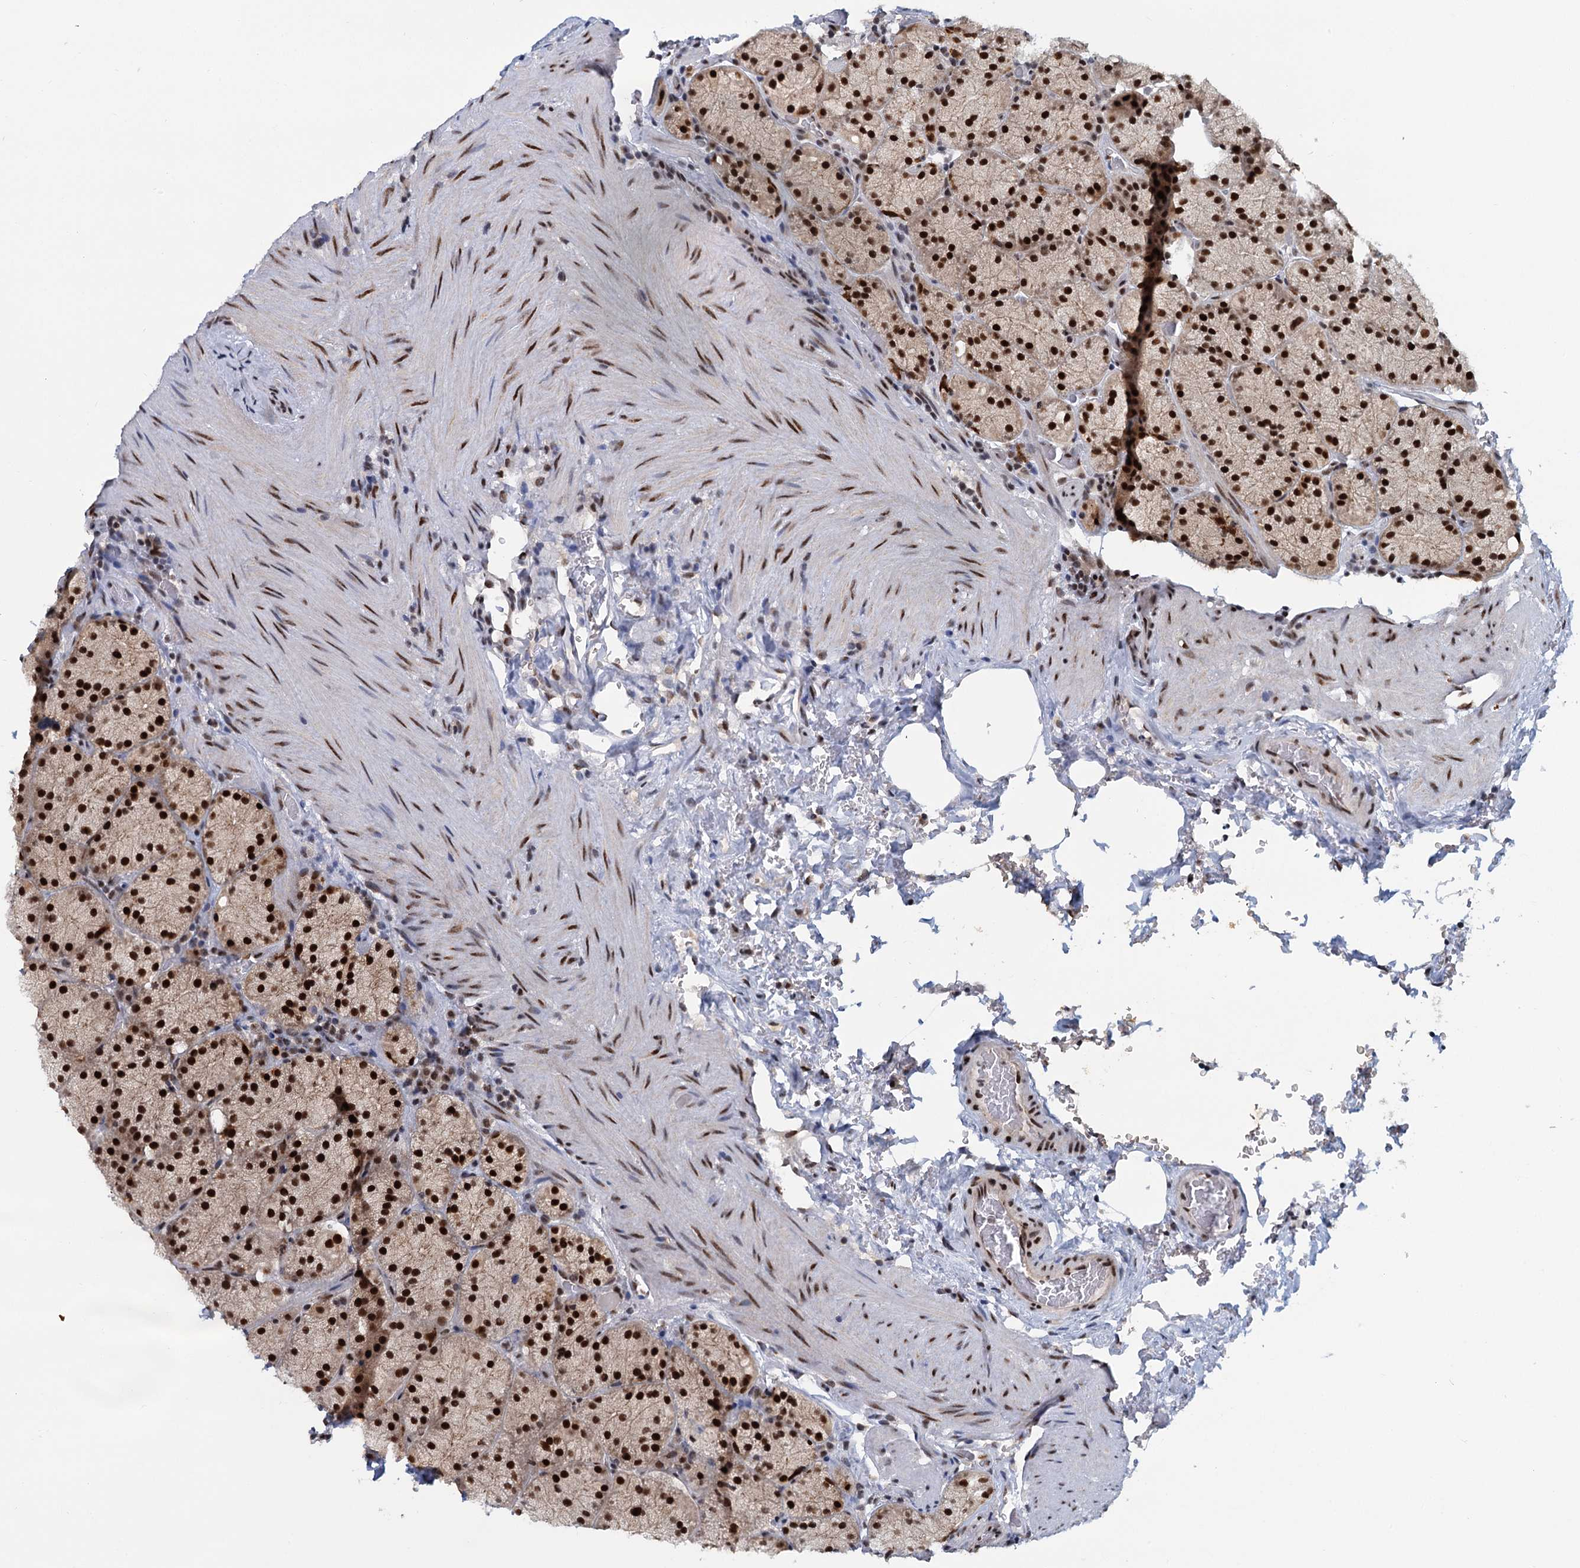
{"staining": {"intensity": "strong", "quantity": ">75%", "location": "cytoplasmic/membranous,nuclear"}, "tissue": "stomach", "cell_type": "Glandular cells", "image_type": "normal", "snomed": [{"axis": "morphology", "description": "Normal tissue, NOS"}, {"axis": "topography", "description": "Stomach, upper"}, {"axis": "topography", "description": "Stomach, lower"}], "caption": "Stomach stained with a brown dye exhibits strong cytoplasmic/membranous,nuclear positive staining in approximately >75% of glandular cells.", "gene": "WBP4", "patient": {"sex": "male", "age": 80}}